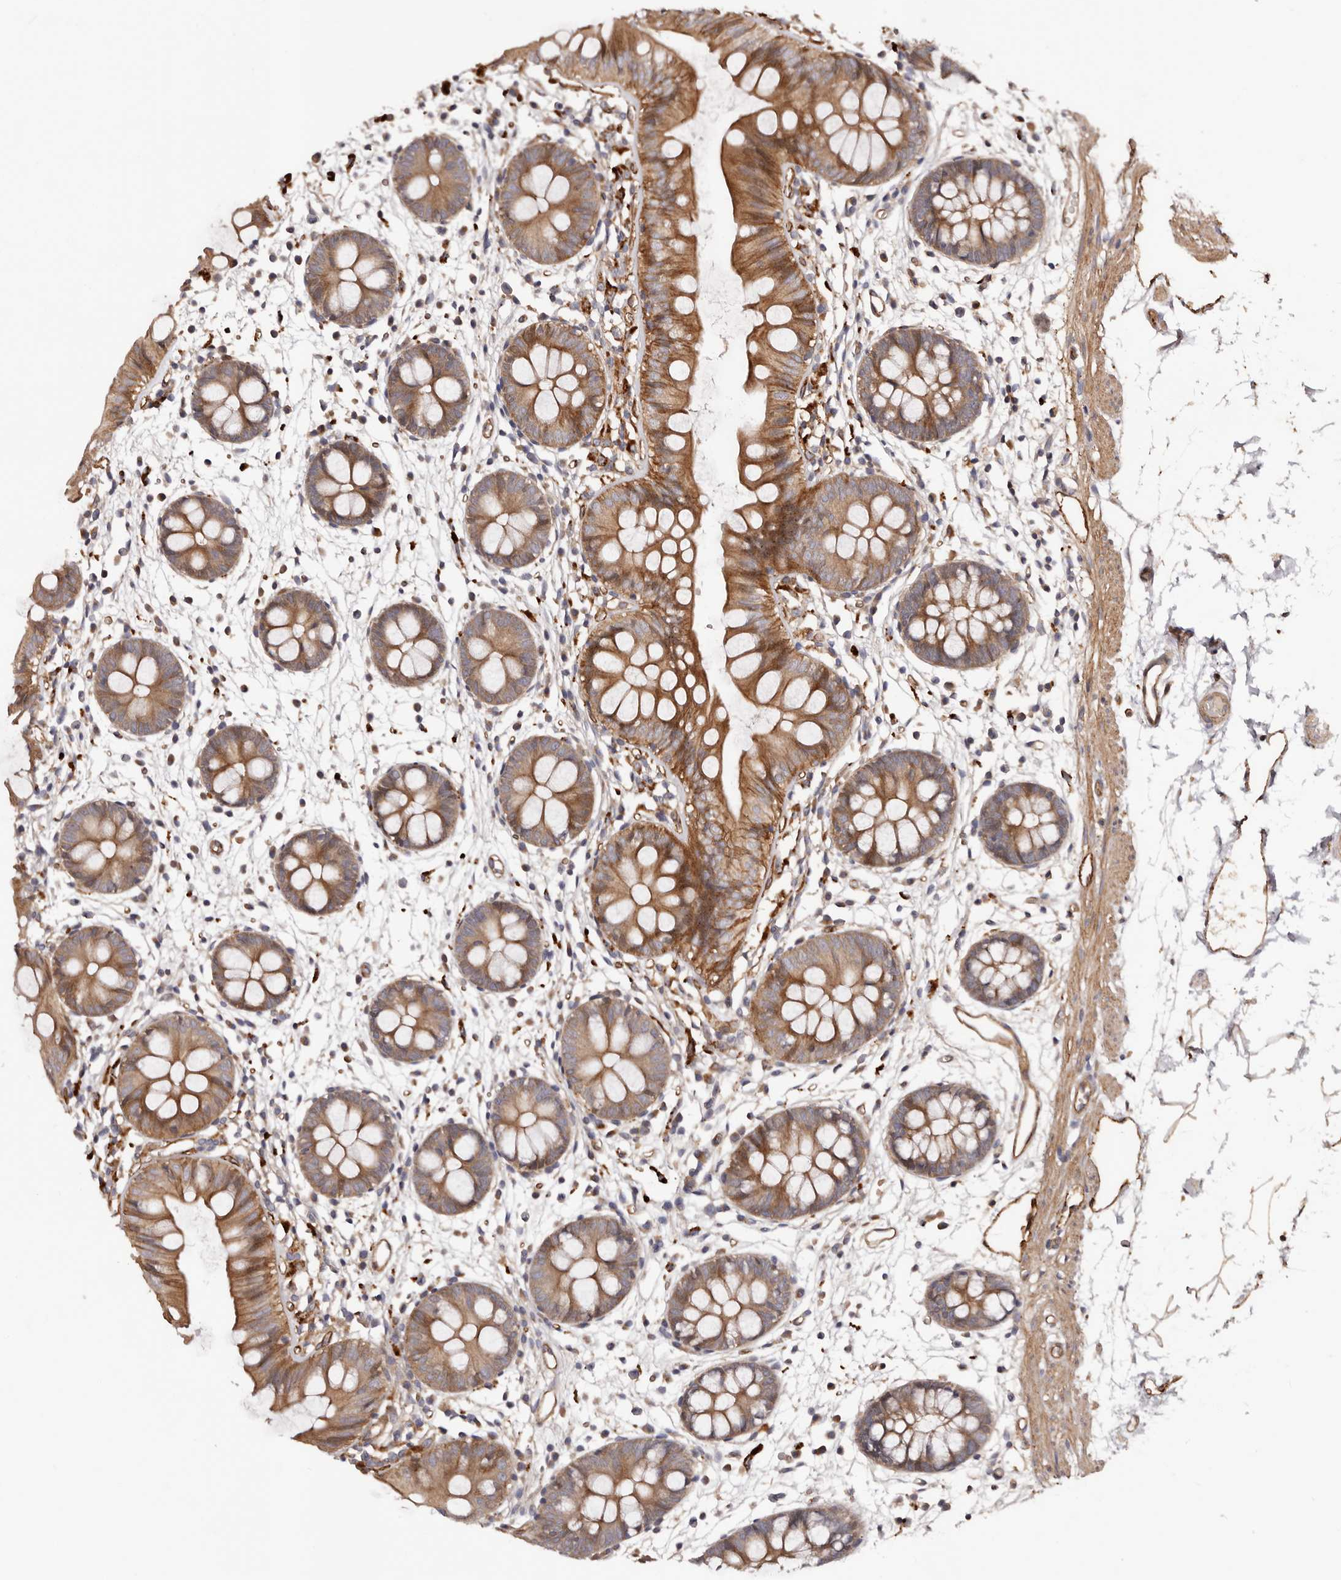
{"staining": {"intensity": "strong", "quantity": "25%-75%", "location": "cytoplasmic/membranous"}, "tissue": "colon", "cell_type": "Endothelial cells", "image_type": "normal", "snomed": [{"axis": "morphology", "description": "Normal tissue, NOS"}, {"axis": "topography", "description": "Colon"}], "caption": "Immunohistochemical staining of benign human colon exhibits 25%-75% levels of strong cytoplasmic/membranous protein positivity in approximately 25%-75% of endothelial cells.", "gene": "GTPBP1", "patient": {"sex": "male", "age": 56}}